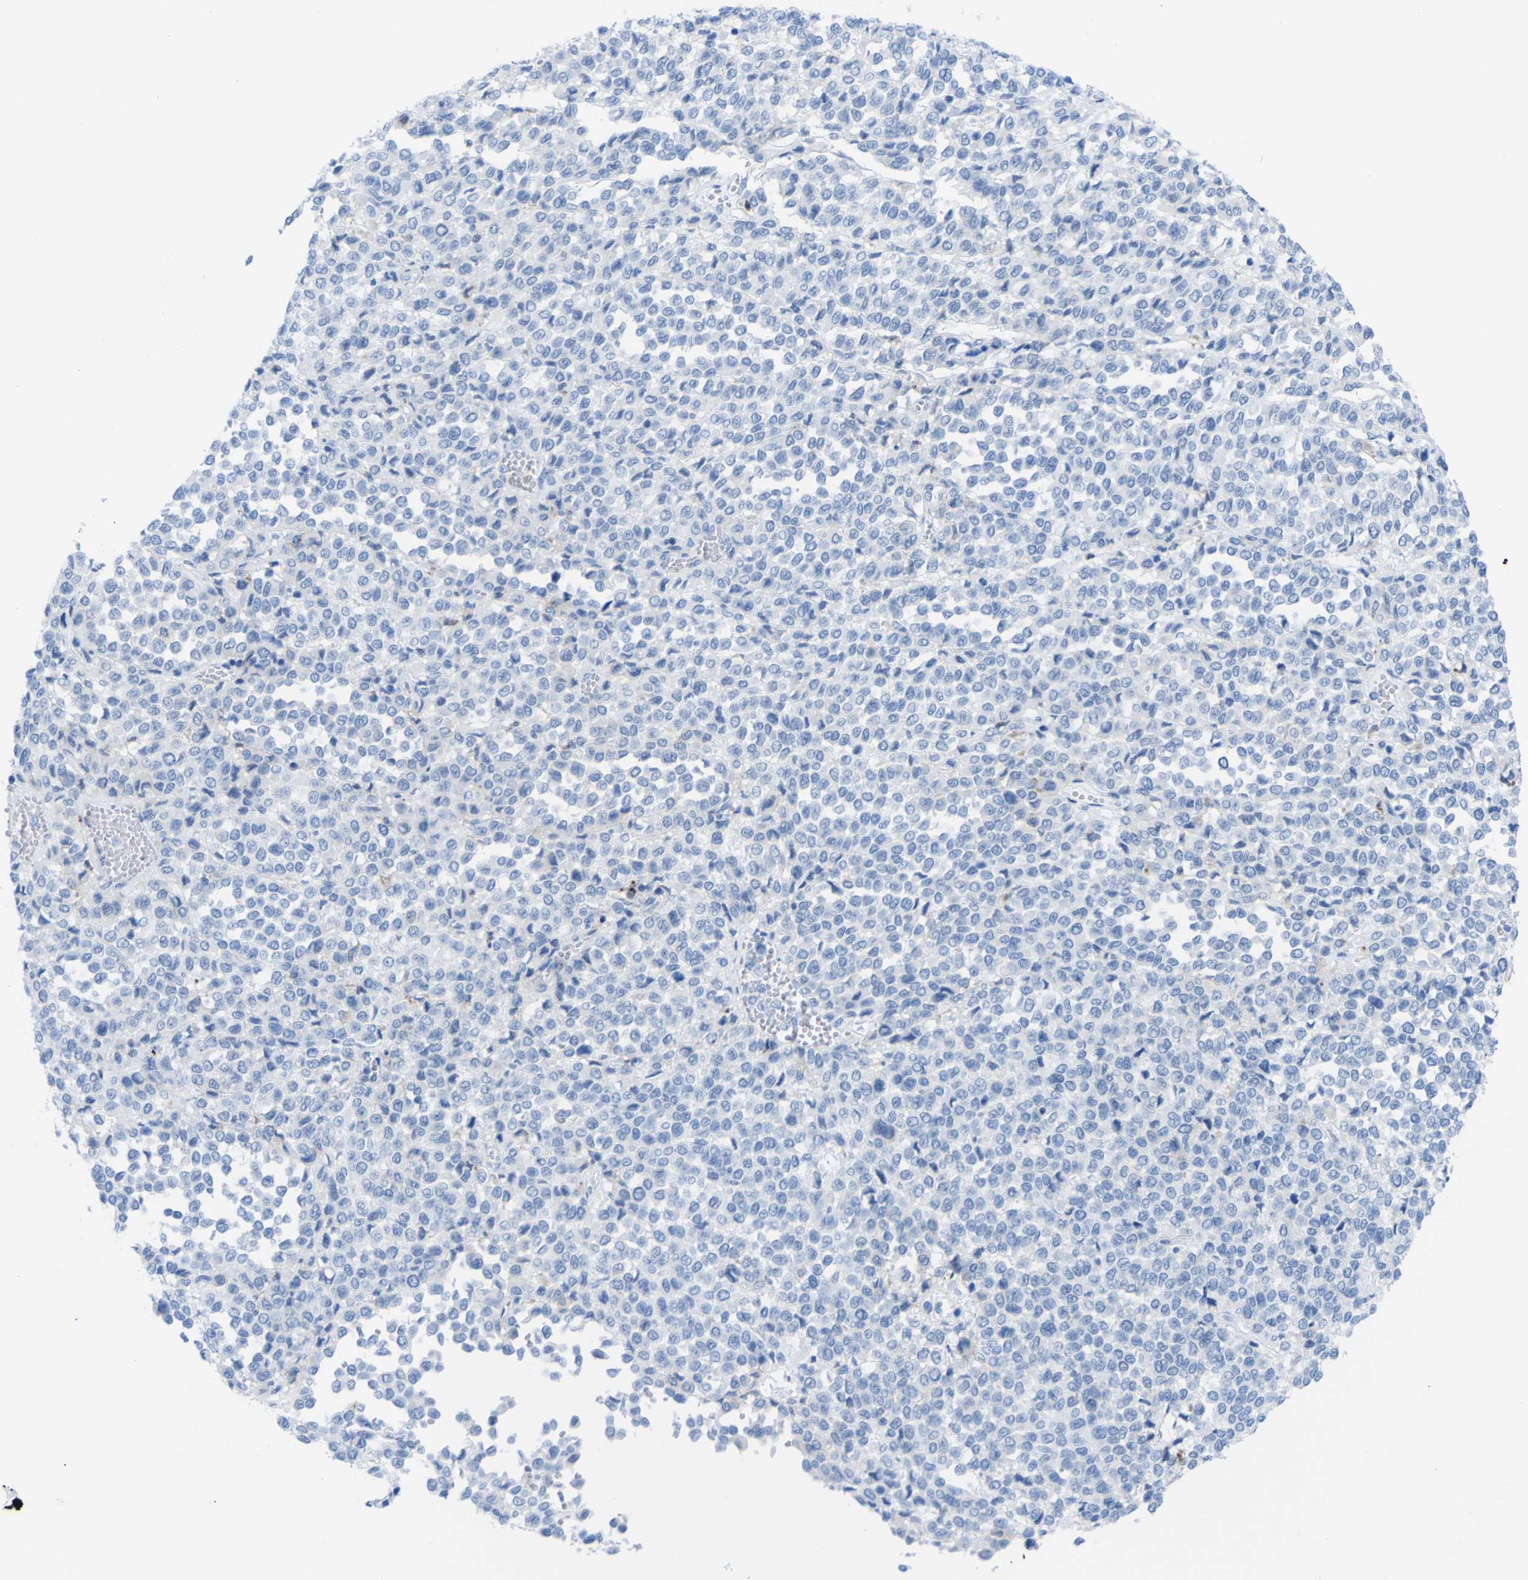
{"staining": {"intensity": "negative", "quantity": "none", "location": "none"}, "tissue": "melanoma", "cell_type": "Tumor cells", "image_type": "cancer", "snomed": [{"axis": "morphology", "description": "Malignant melanoma, Metastatic site"}, {"axis": "topography", "description": "Pancreas"}], "caption": "There is no significant expression in tumor cells of melanoma. (DAB immunohistochemistry (IHC) with hematoxylin counter stain).", "gene": "PLD3", "patient": {"sex": "female", "age": 30}}